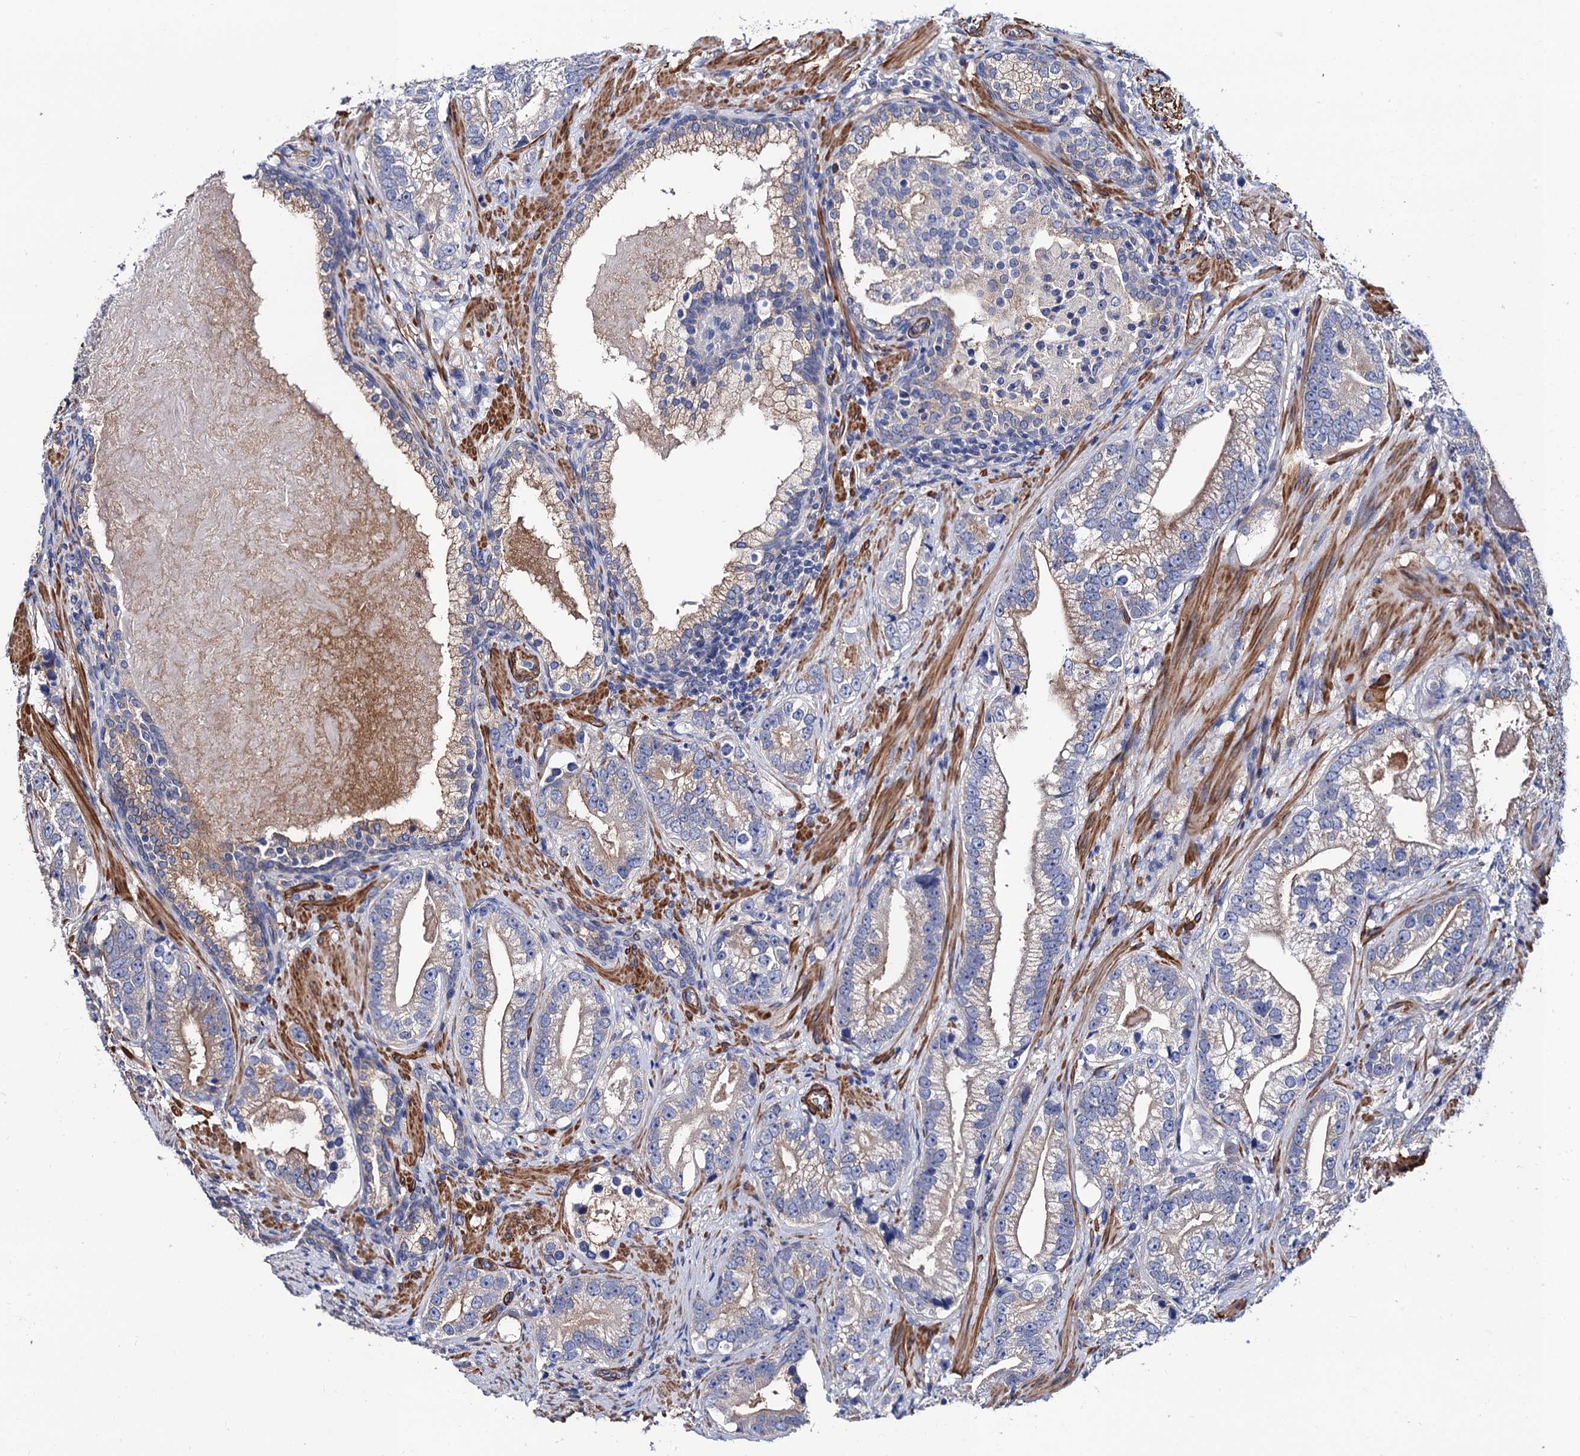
{"staining": {"intensity": "weak", "quantity": "25%-75%", "location": "cytoplasmic/membranous"}, "tissue": "prostate cancer", "cell_type": "Tumor cells", "image_type": "cancer", "snomed": [{"axis": "morphology", "description": "Adenocarcinoma, High grade"}, {"axis": "topography", "description": "Prostate"}], "caption": "Protein expression analysis of prostate cancer shows weak cytoplasmic/membranous positivity in about 25%-75% of tumor cells.", "gene": "ZDHHC18", "patient": {"sex": "male", "age": 75}}